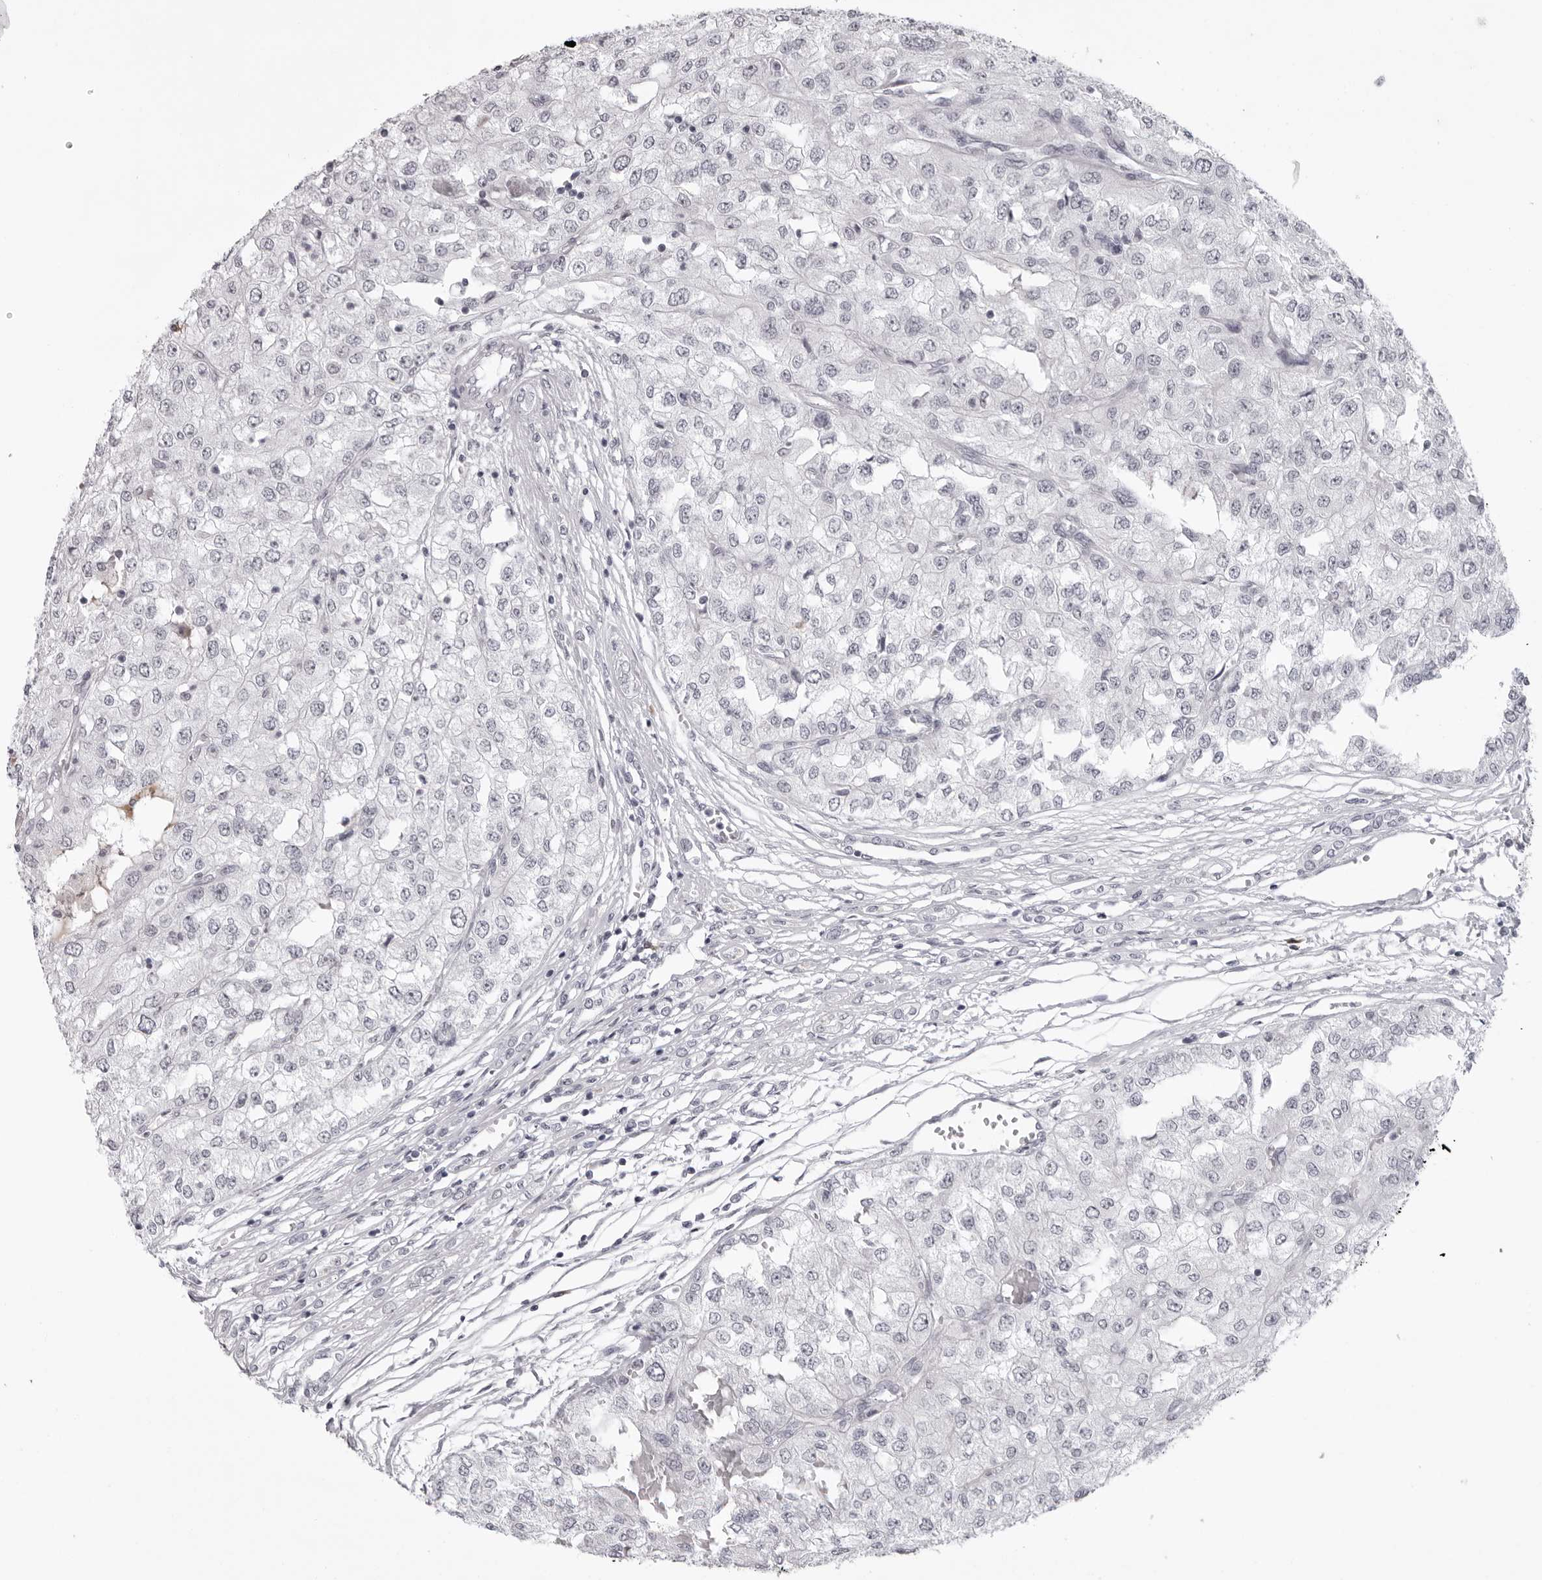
{"staining": {"intensity": "negative", "quantity": "none", "location": "none"}, "tissue": "renal cancer", "cell_type": "Tumor cells", "image_type": "cancer", "snomed": [{"axis": "morphology", "description": "Adenocarcinoma, NOS"}, {"axis": "topography", "description": "Kidney"}], "caption": "This is an immunohistochemistry image of adenocarcinoma (renal). There is no expression in tumor cells.", "gene": "EXOSC10", "patient": {"sex": "female", "age": 54}}